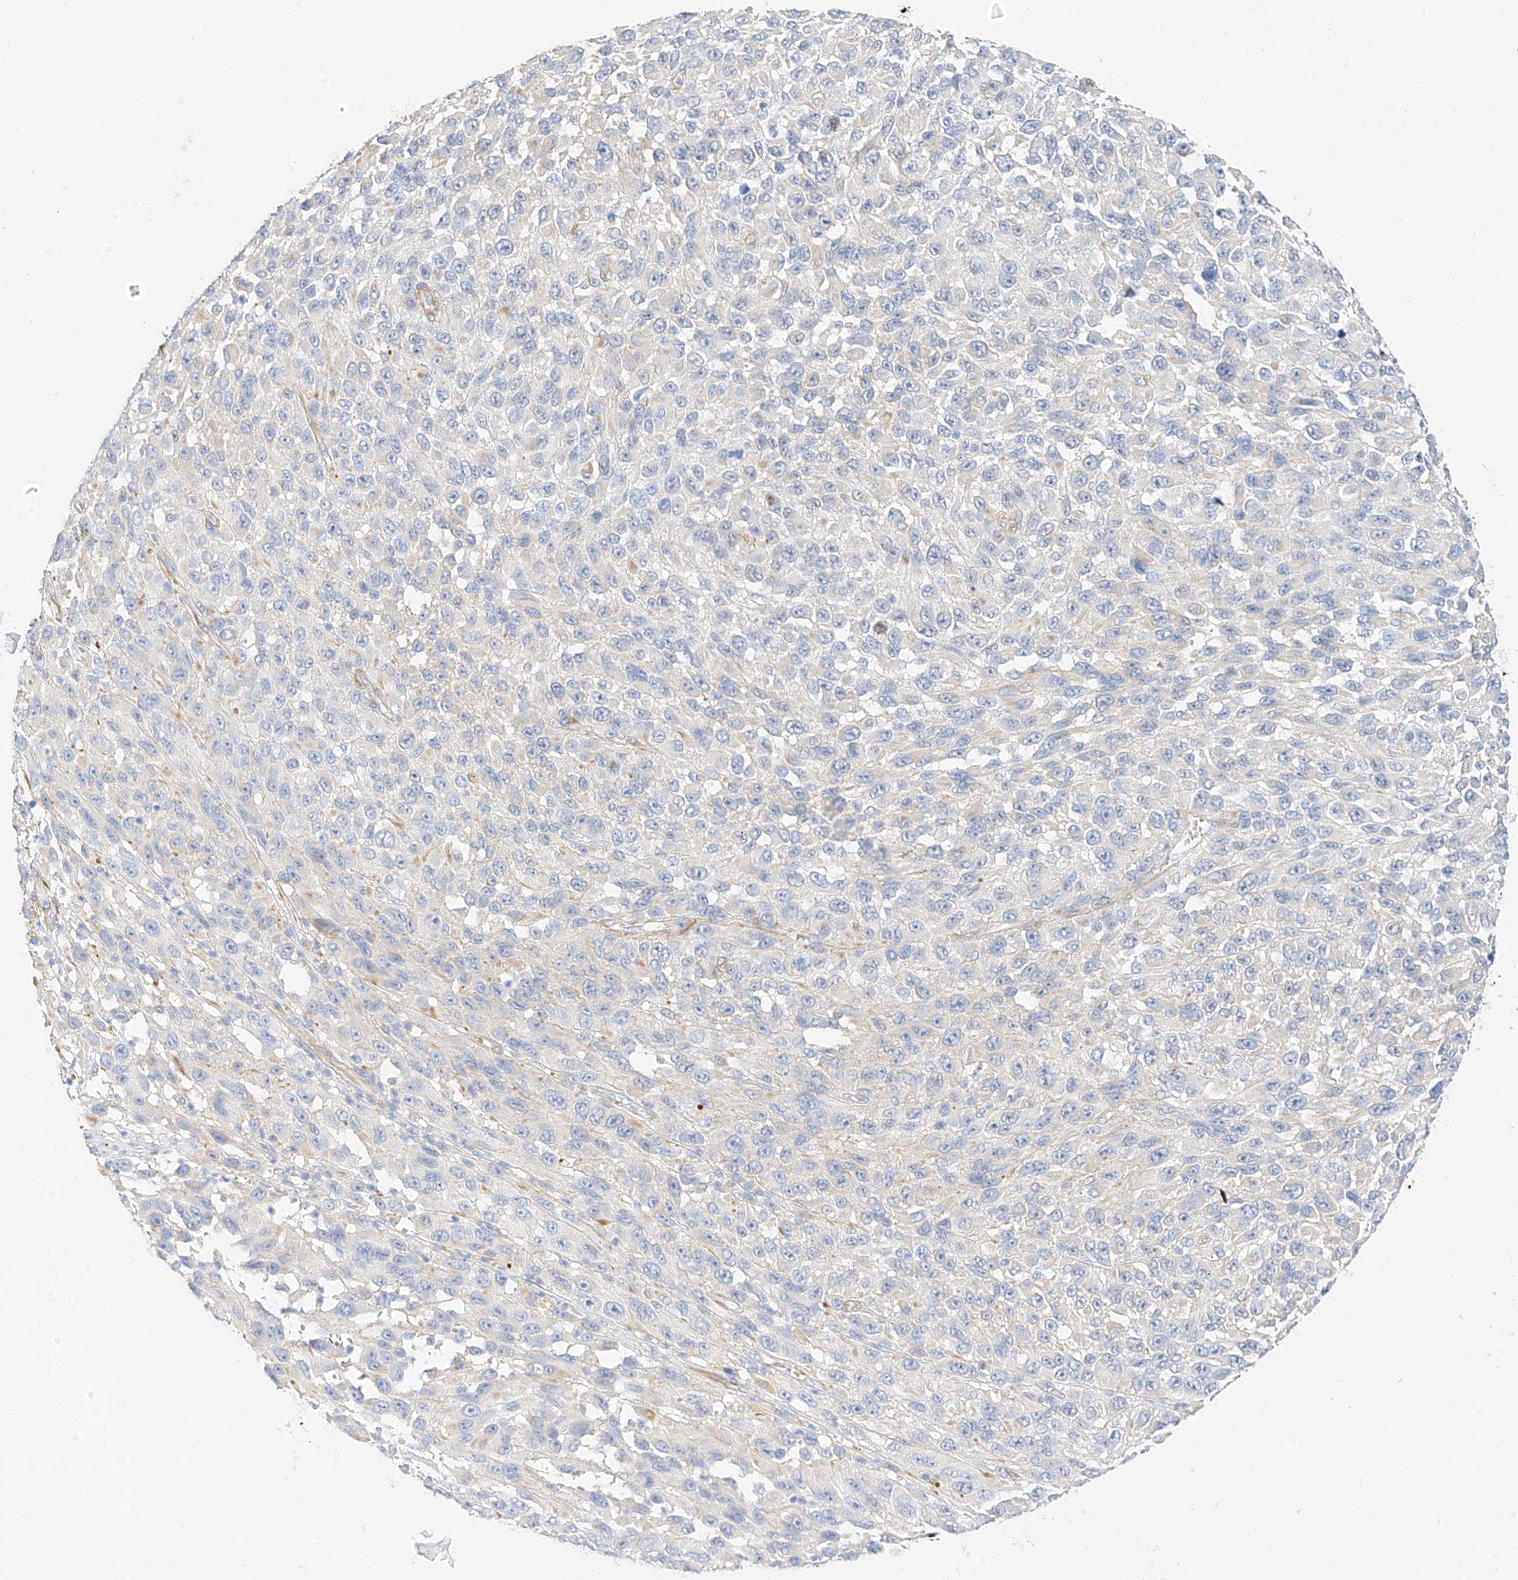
{"staining": {"intensity": "negative", "quantity": "none", "location": "none"}, "tissue": "melanoma", "cell_type": "Tumor cells", "image_type": "cancer", "snomed": [{"axis": "morphology", "description": "Malignant melanoma, NOS"}, {"axis": "topography", "description": "Skin"}], "caption": "DAB immunohistochemical staining of melanoma reveals no significant positivity in tumor cells.", "gene": "CDCP2", "patient": {"sex": "female", "age": 96}}